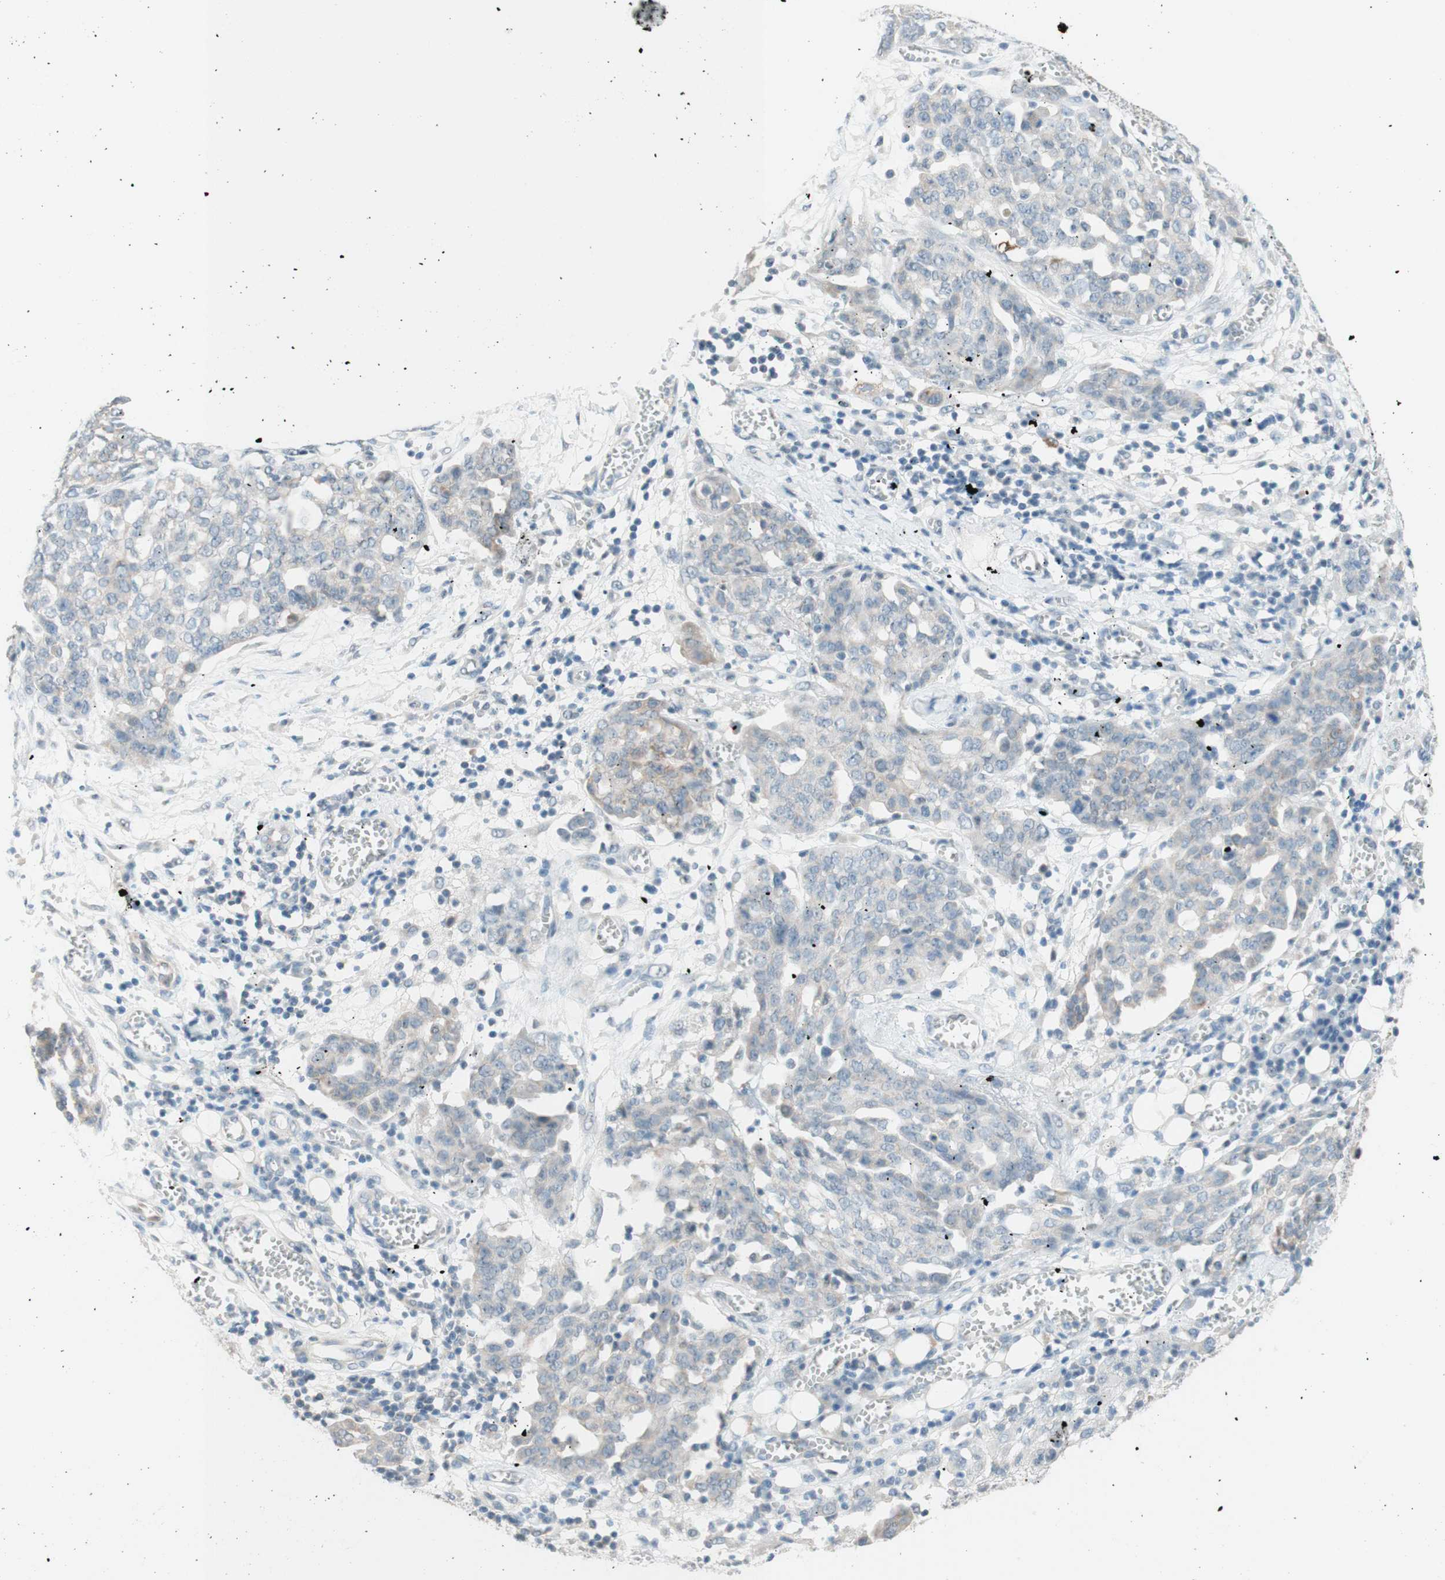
{"staining": {"intensity": "weak", "quantity": "<25%", "location": "cytoplasmic/membranous"}, "tissue": "ovarian cancer", "cell_type": "Tumor cells", "image_type": "cancer", "snomed": [{"axis": "morphology", "description": "Cystadenocarcinoma, serous, NOS"}, {"axis": "topography", "description": "Soft tissue"}, {"axis": "topography", "description": "Ovary"}], "caption": "Tumor cells show no significant staining in ovarian serous cystadenocarcinoma. (Brightfield microscopy of DAB immunohistochemistry at high magnification).", "gene": "JPH1", "patient": {"sex": "female", "age": 57}}